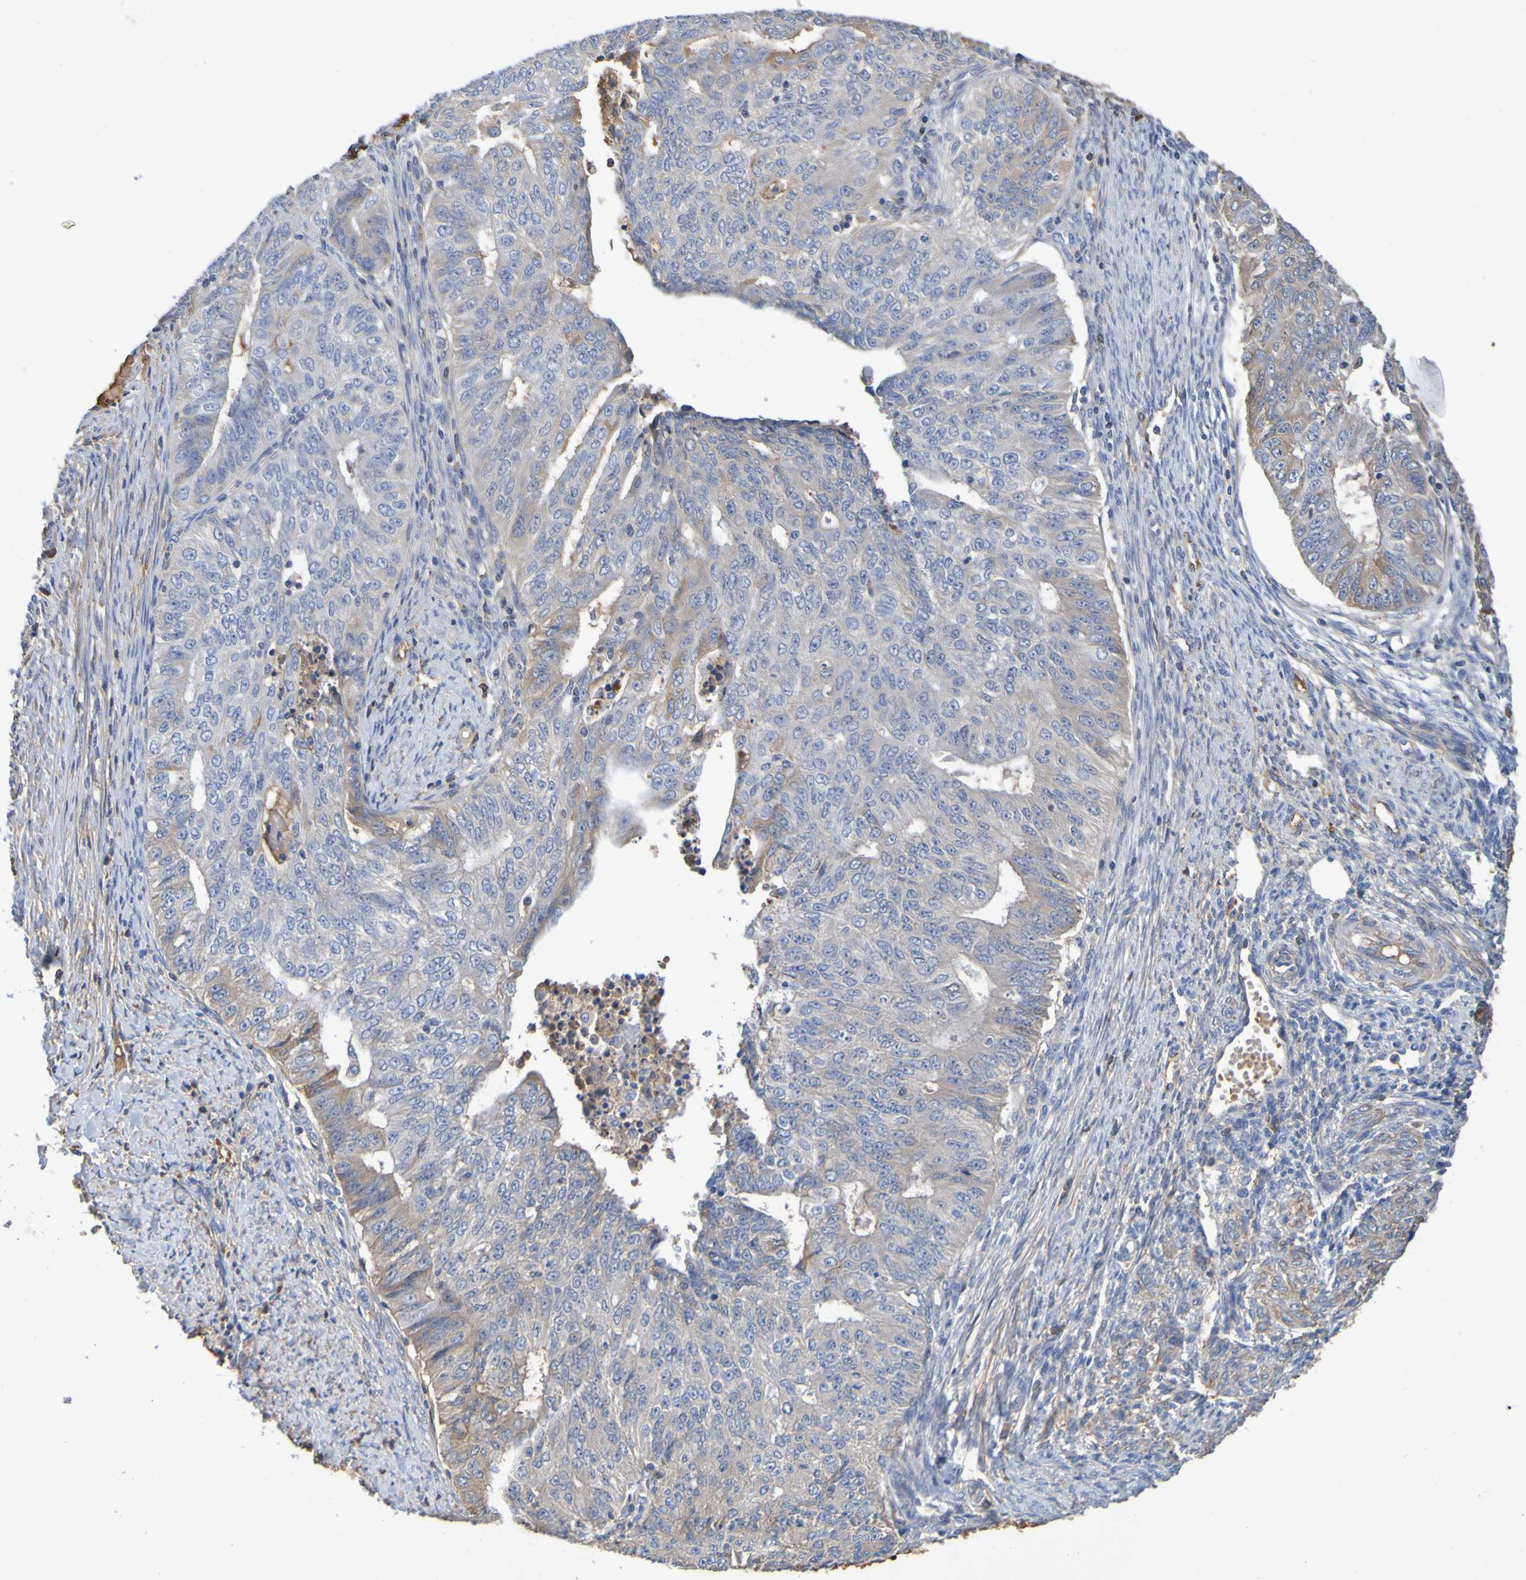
{"staining": {"intensity": "moderate", "quantity": "25%-75%", "location": "cytoplasmic/membranous"}, "tissue": "endometrial cancer", "cell_type": "Tumor cells", "image_type": "cancer", "snomed": [{"axis": "morphology", "description": "Adenocarcinoma, NOS"}, {"axis": "topography", "description": "Endometrium"}], "caption": "Immunohistochemical staining of human endometrial adenocarcinoma shows medium levels of moderate cytoplasmic/membranous expression in approximately 25%-75% of tumor cells. (Stains: DAB (3,3'-diaminobenzidine) in brown, nuclei in blue, Microscopy: brightfield microscopy at high magnification).", "gene": "GAB3", "patient": {"sex": "female", "age": 32}}